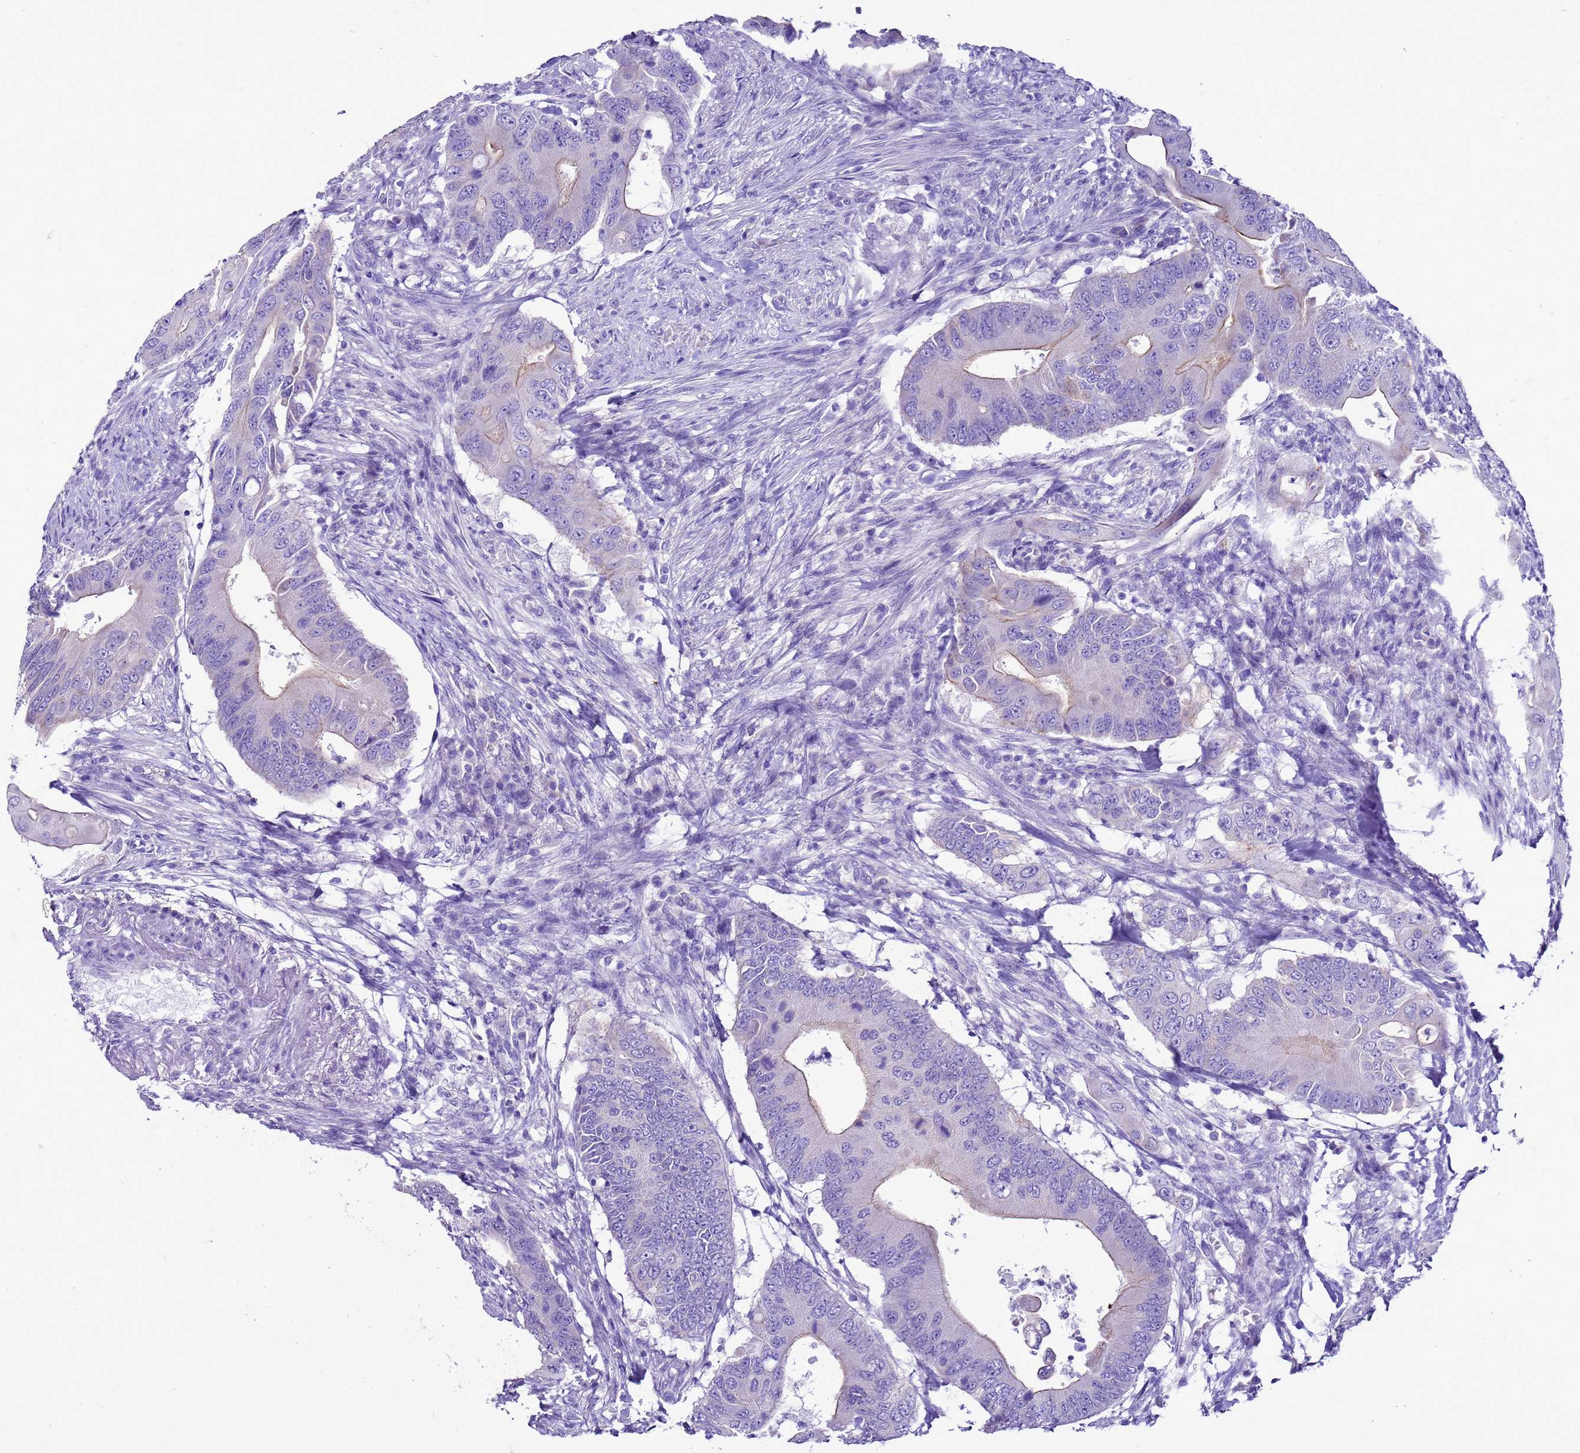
{"staining": {"intensity": "negative", "quantity": "none", "location": "none"}, "tissue": "colorectal cancer", "cell_type": "Tumor cells", "image_type": "cancer", "snomed": [{"axis": "morphology", "description": "Adenocarcinoma, NOS"}, {"axis": "topography", "description": "Colon"}], "caption": "A high-resolution histopathology image shows immunohistochemistry (IHC) staining of colorectal adenocarcinoma, which shows no significant staining in tumor cells. (DAB (3,3'-diaminobenzidine) immunohistochemistry (IHC) visualized using brightfield microscopy, high magnification).", "gene": "BEST2", "patient": {"sex": "male", "age": 71}}